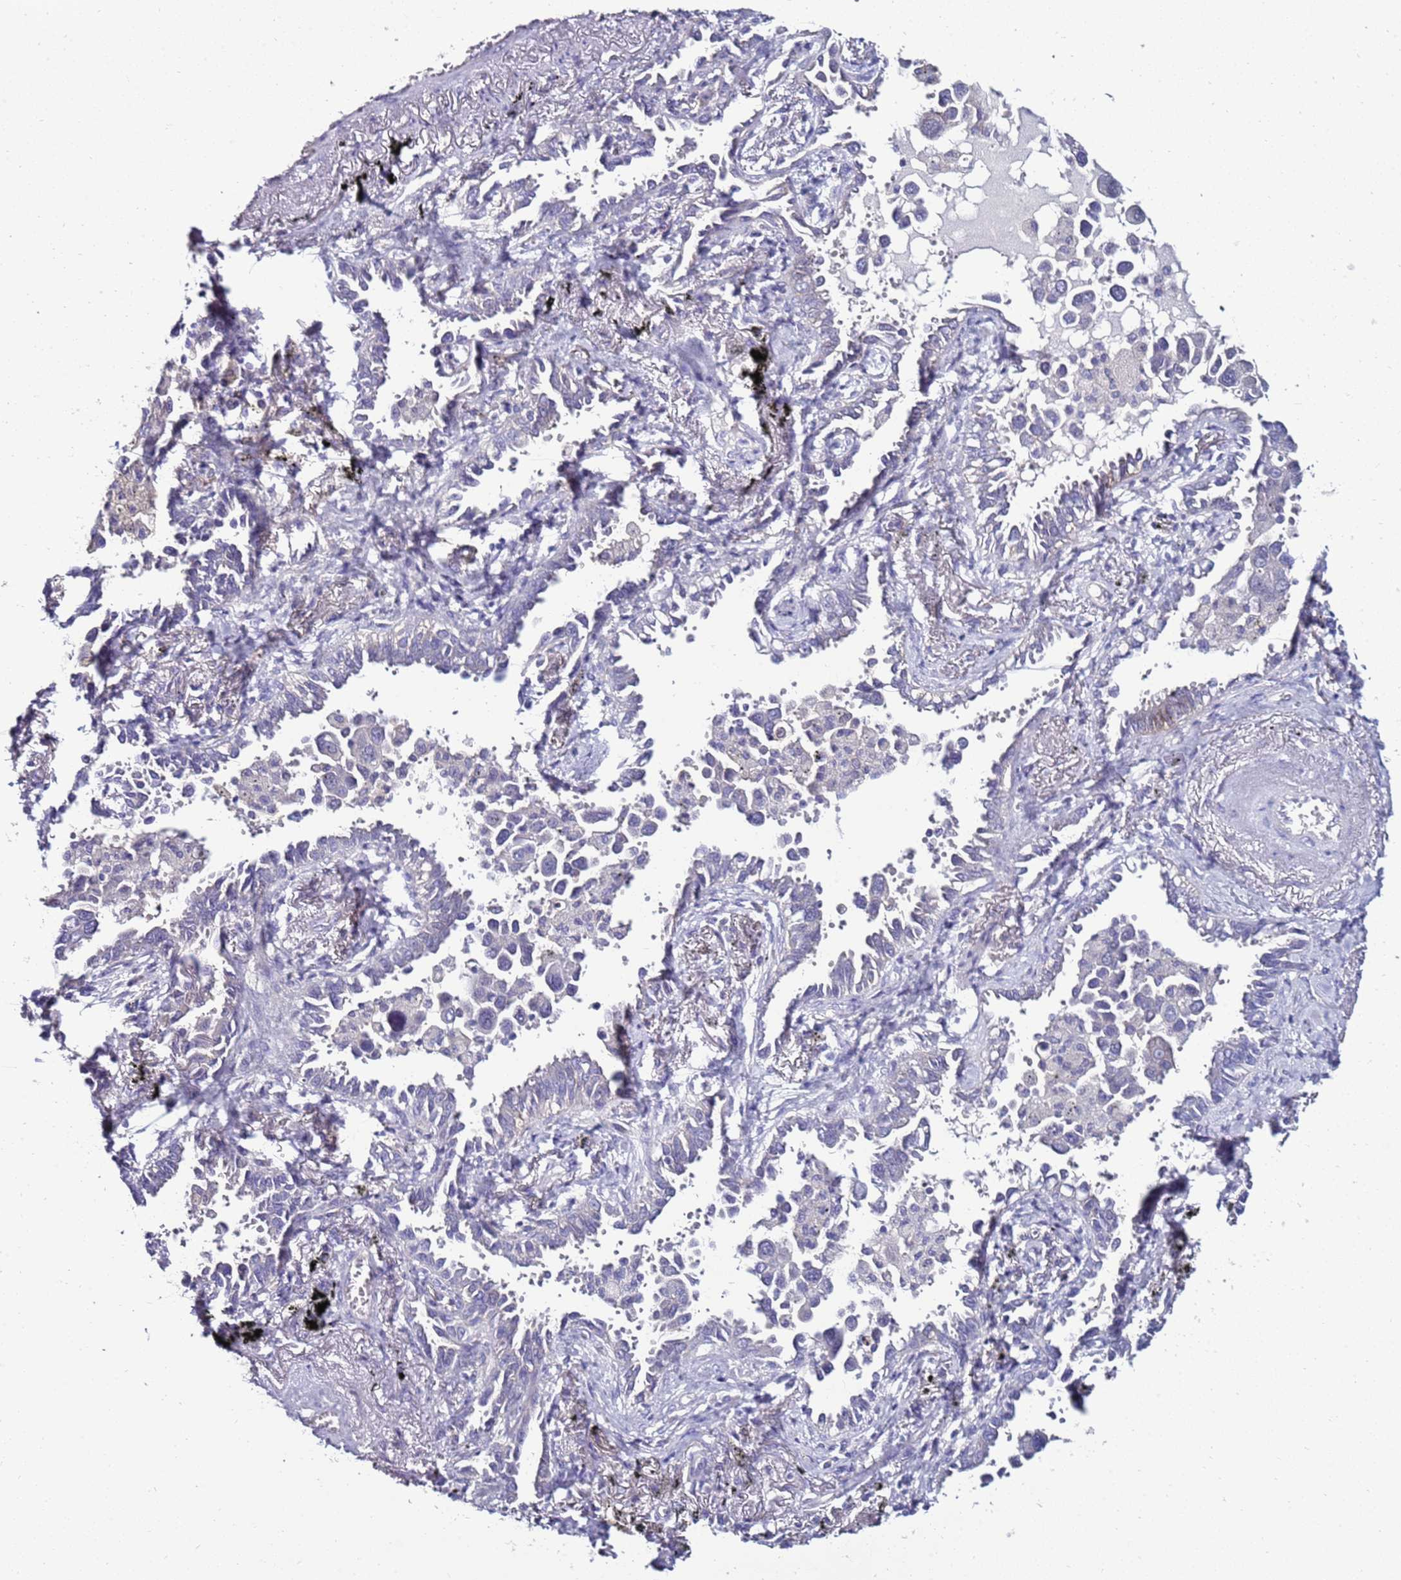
{"staining": {"intensity": "negative", "quantity": "none", "location": "none"}, "tissue": "lung cancer", "cell_type": "Tumor cells", "image_type": "cancer", "snomed": [{"axis": "morphology", "description": "Adenocarcinoma, NOS"}, {"axis": "topography", "description": "Lung"}], "caption": "There is no significant positivity in tumor cells of lung adenocarcinoma. (DAB immunohistochemistry (IHC) with hematoxylin counter stain).", "gene": "GPN3", "patient": {"sex": "male", "age": 67}}